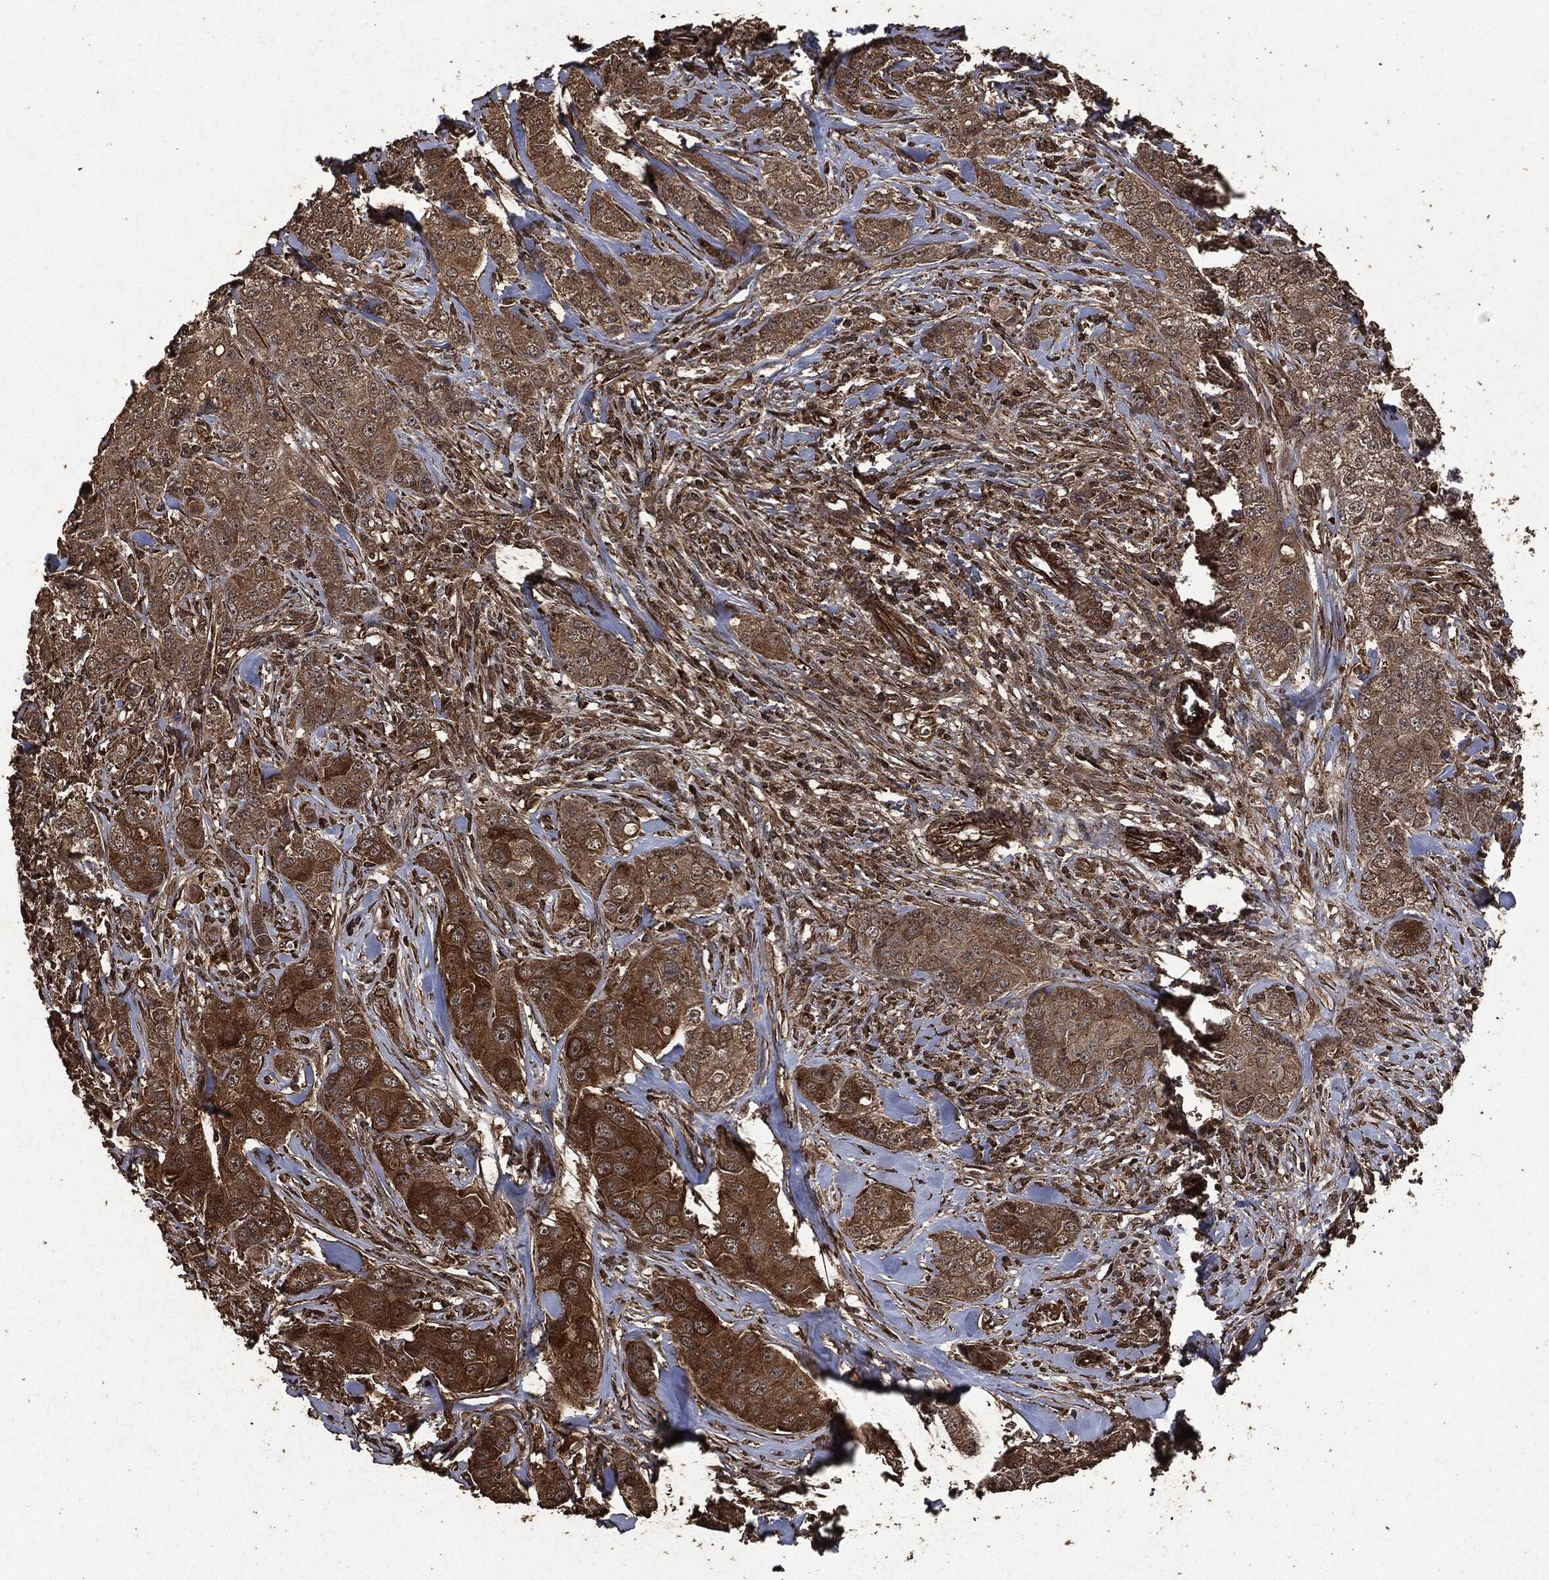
{"staining": {"intensity": "strong", "quantity": "25%-75%", "location": "cytoplasmic/membranous"}, "tissue": "breast cancer", "cell_type": "Tumor cells", "image_type": "cancer", "snomed": [{"axis": "morphology", "description": "Duct carcinoma"}, {"axis": "topography", "description": "Breast"}], "caption": "A histopathology image of human infiltrating ductal carcinoma (breast) stained for a protein displays strong cytoplasmic/membranous brown staining in tumor cells.", "gene": "HRAS", "patient": {"sex": "female", "age": 43}}